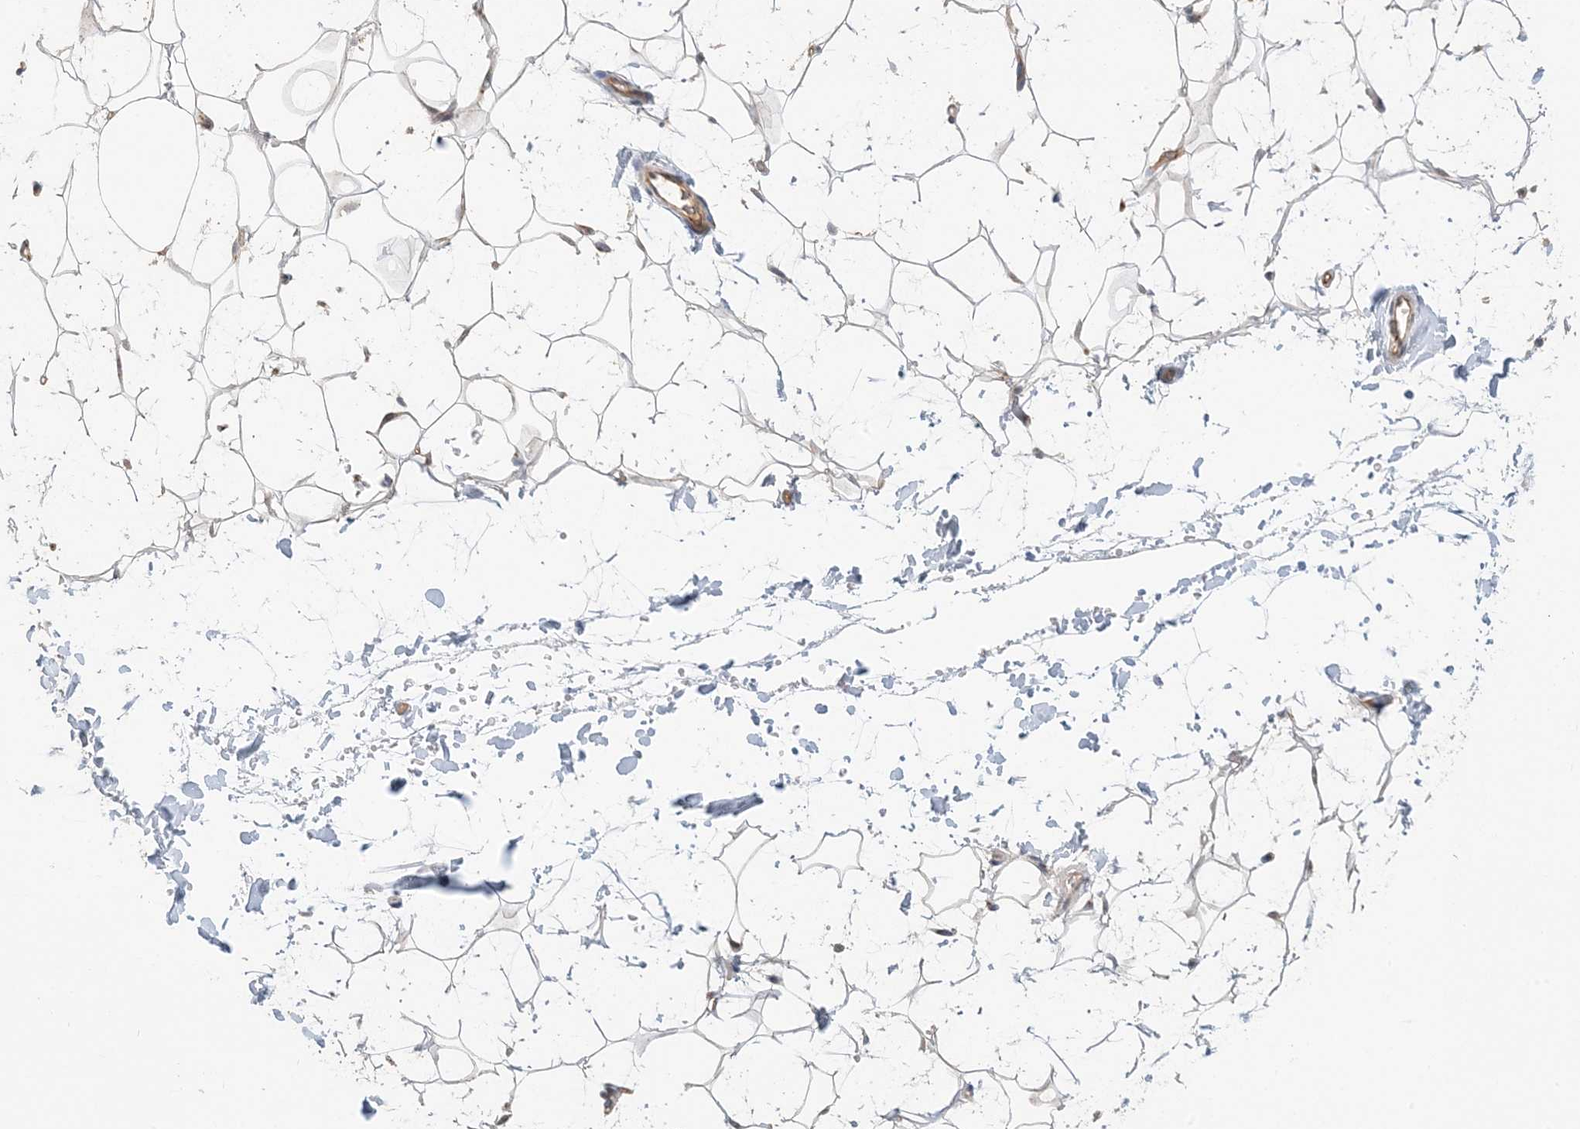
{"staining": {"intensity": "negative", "quantity": "none", "location": "none"}, "tissue": "adipose tissue", "cell_type": "Adipocytes", "image_type": "normal", "snomed": [{"axis": "morphology", "description": "Normal tissue, NOS"}, {"axis": "topography", "description": "Breast"}], "caption": "A photomicrograph of adipose tissue stained for a protein shows no brown staining in adipocytes. Brightfield microscopy of immunohistochemistry stained with DAB (3,3'-diaminobenzidine) (brown) and hematoxylin (blue), captured at high magnification.", "gene": "ZCCHC4", "patient": {"sex": "female", "age": 26}}